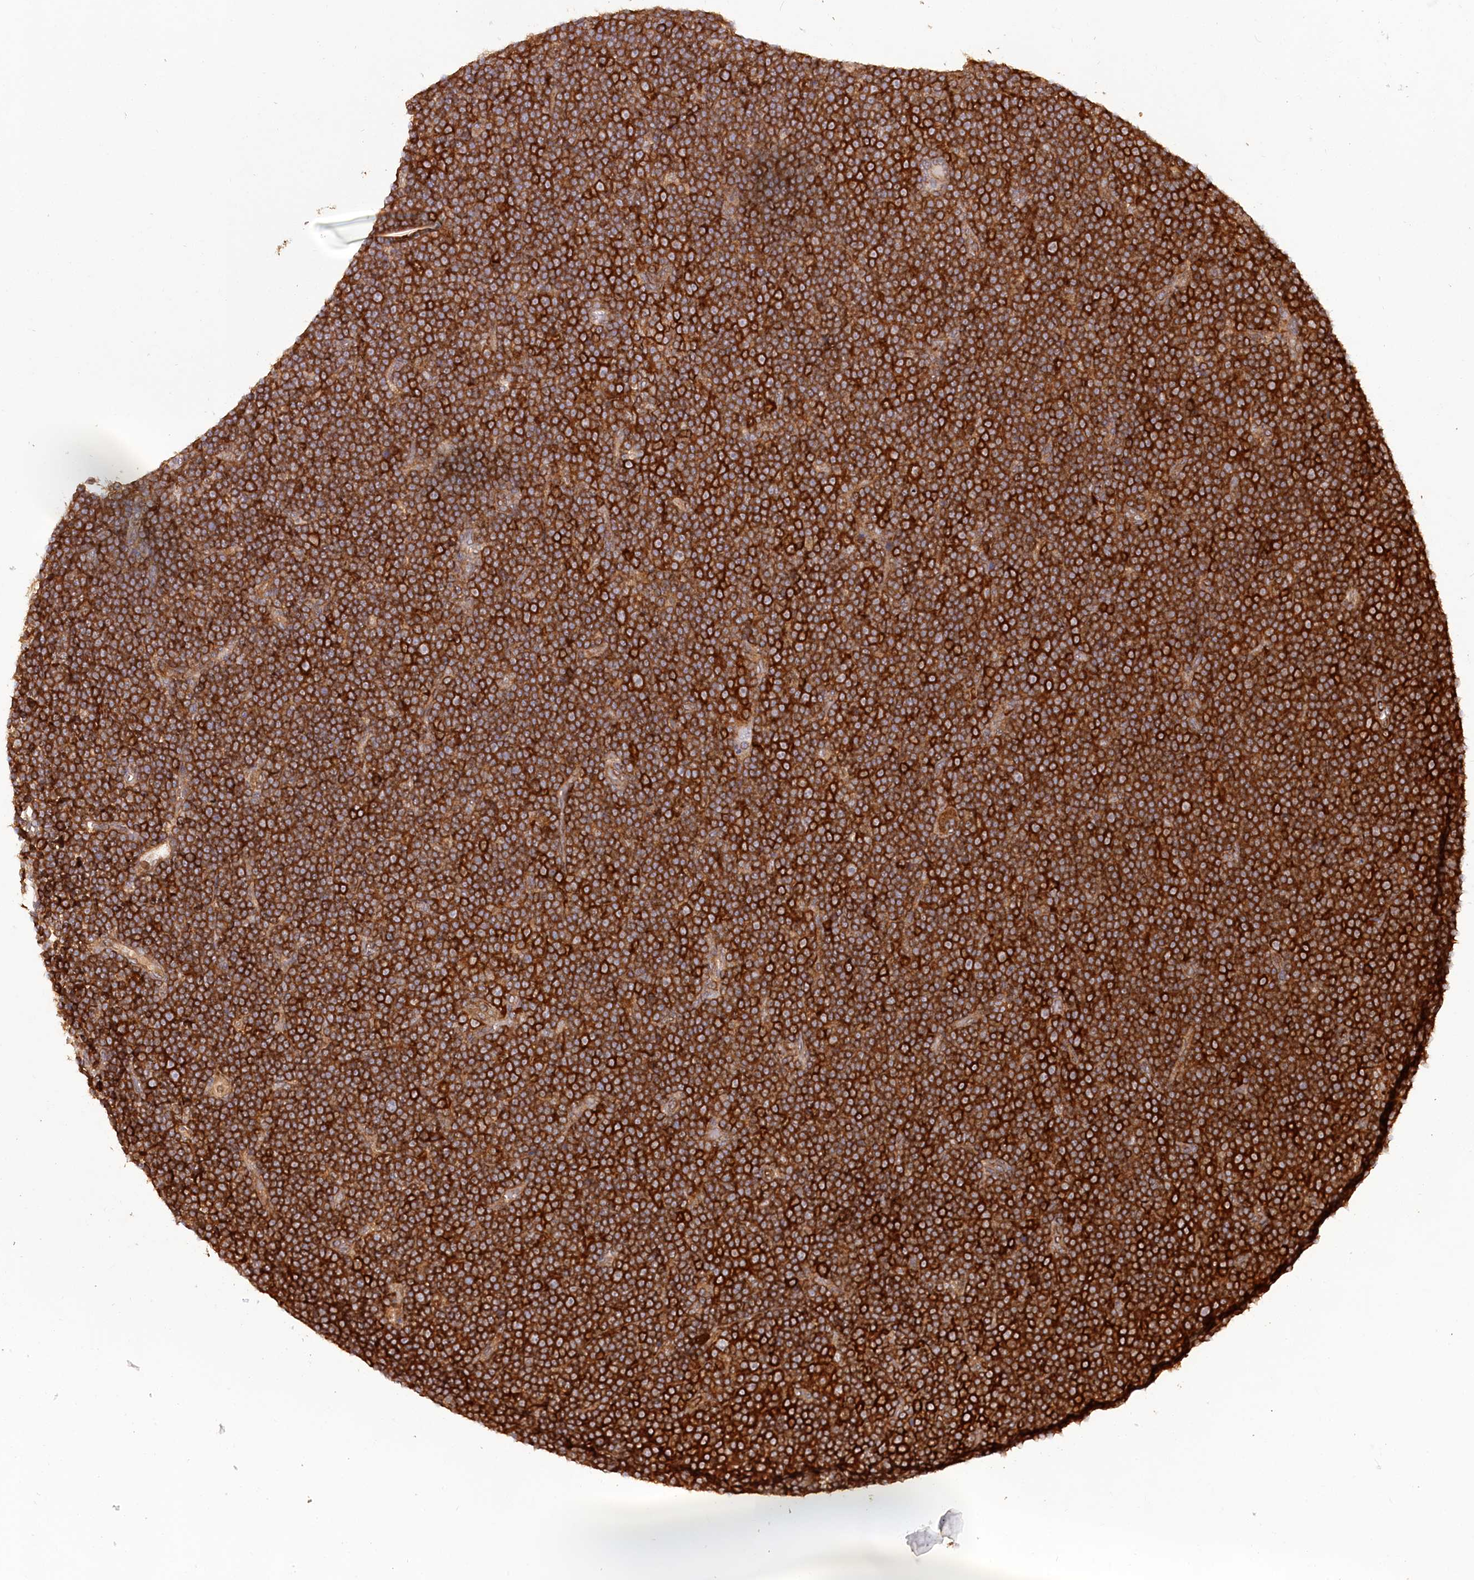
{"staining": {"intensity": "strong", "quantity": ">75%", "location": "cytoplasmic/membranous"}, "tissue": "lymphoma", "cell_type": "Tumor cells", "image_type": "cancer", "snomed": [{"axis": "morphology", "description": "Malignant lymphoma, non-Hodgkin's type, Low grade"}, {"axis": "topography", "description": "Lymph node"}], "caption": "This photomicrograph reveals immunohistochemistry staining of low-grade malignant lymphoma, non-Hodgkin's type, with high strong cytoplasmic/membranous expression in approximately >75% of tumor cells.", "gene": "PAIP2", "patient": {"sex": "female", "age": 67}}